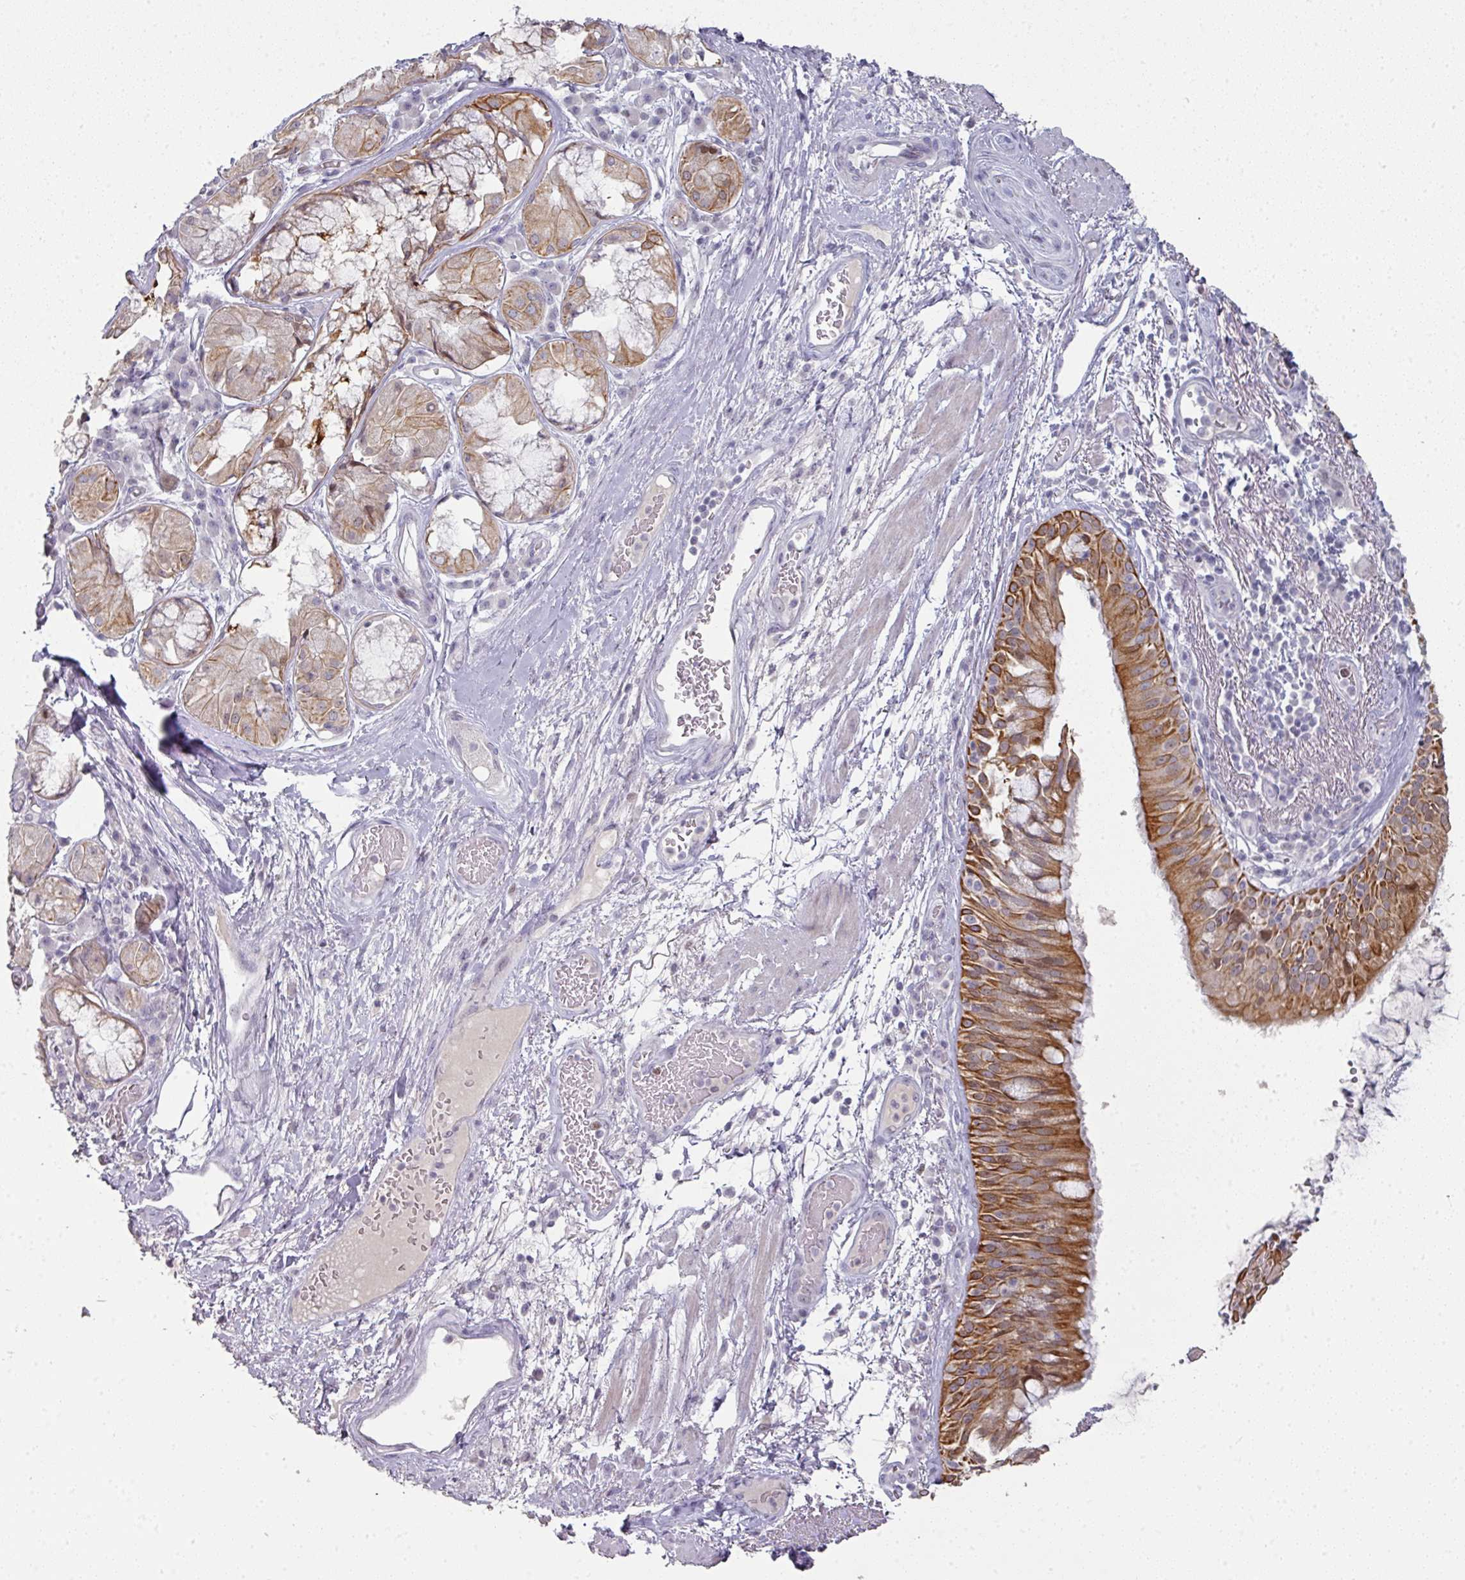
{"staining": {"intensity": "strong", "quantity": ">75%", "location": "cytoplasmic/membranous"}, "tissue": "bronchus", "cell_type": "Respiratory epithelial cells", "image_type": "normal", "snomed": [{"axis": "morphology", "description": "Normal tissue, NOS"}, {"axis": "topography", "description": "Cartilage tissue"}, {"axis": "topography", "description": "Bronchus"}], "caption": "This image displays immunohistochemistry staining of unremarkable human bronchus, with high strong cytoplasmic/membranous positivity in approximately >75% of respiratory epithelial cells.", "gene": "GTF2H3", "patient": {"sex": "male", "age": 63}}